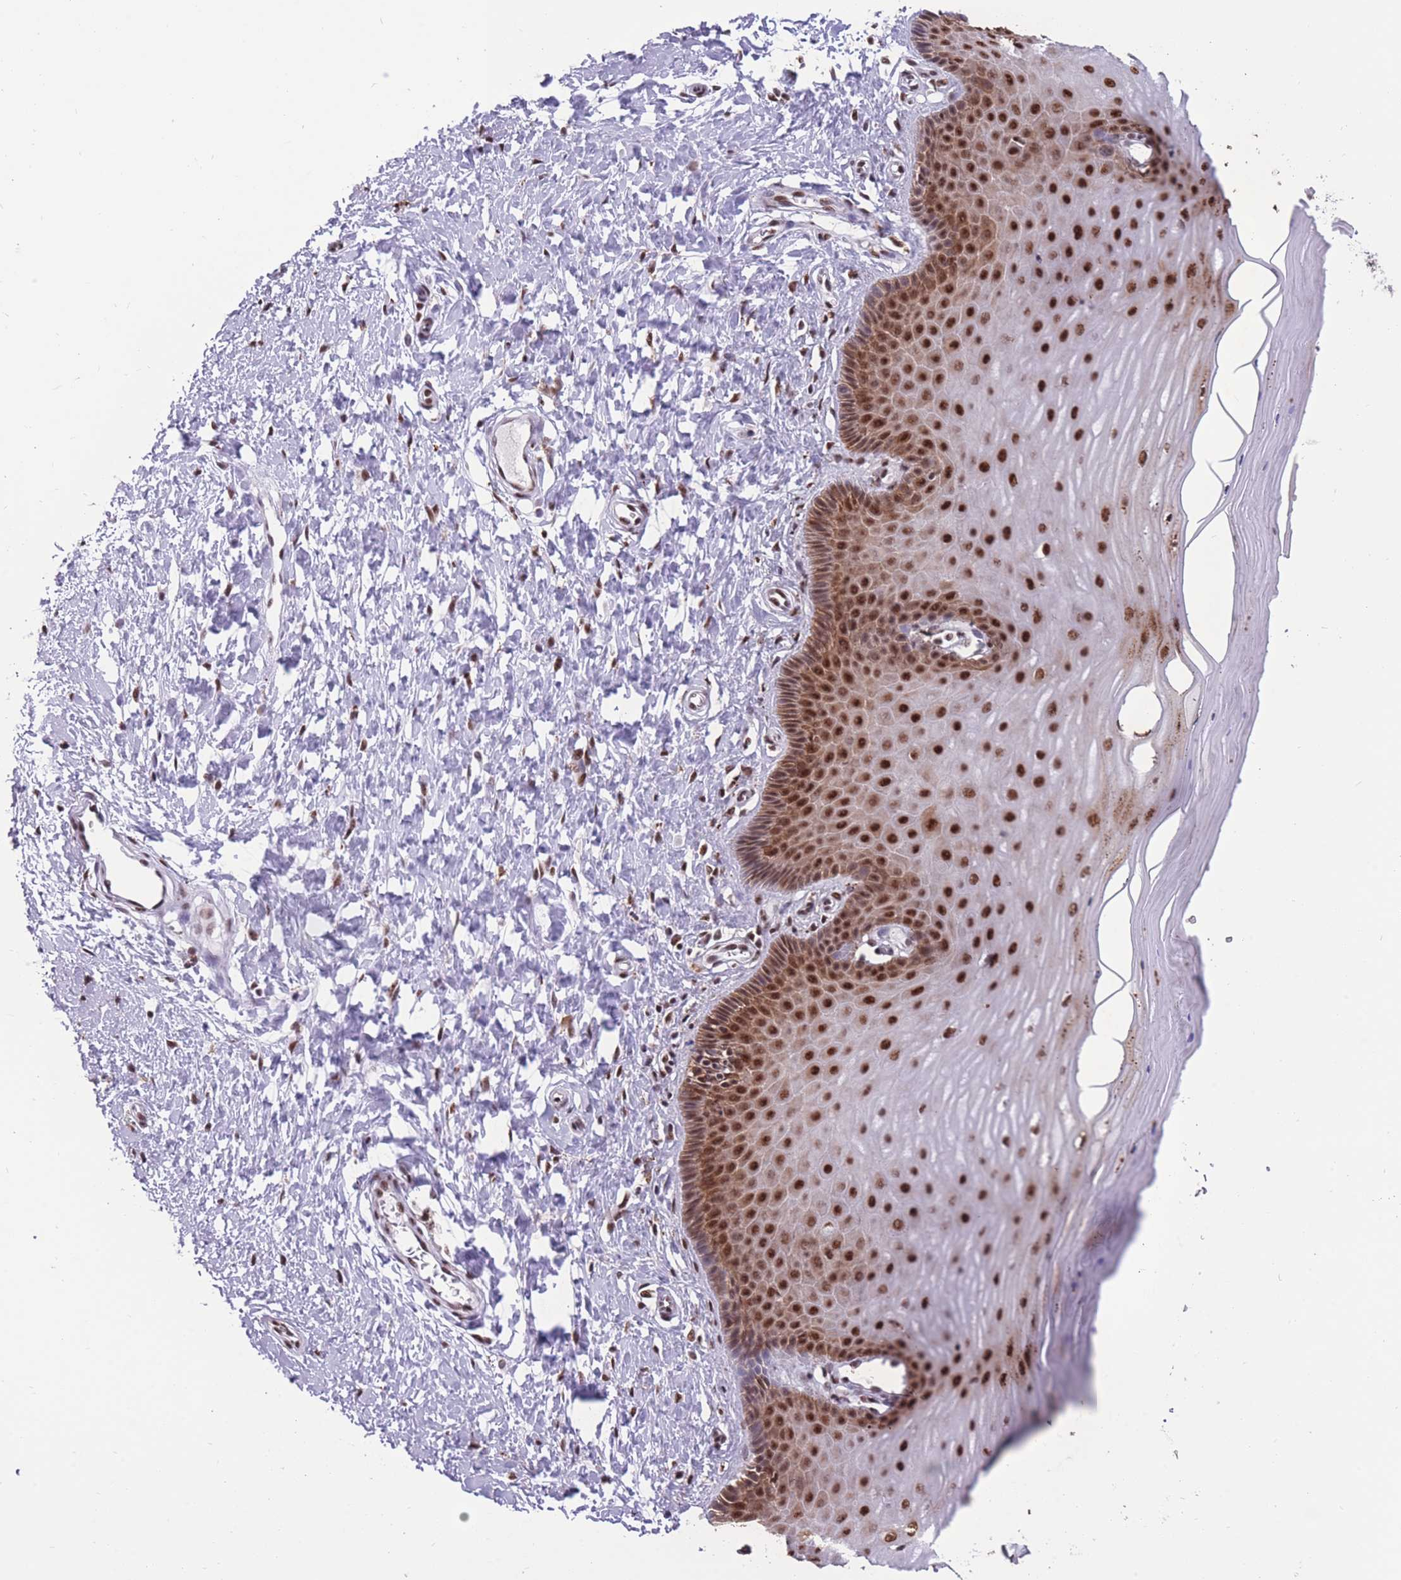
{"staining": {"intensity": "strong", "quantity": ">75%", "location": "nuclear"}, "tissue": "cervix", "cell_type": "Glandular cells", "image_type": "normal", "snomed": [{"axis": "morphology", "description": "Normal tissue, NOS"}, {"axis": "topography", "description": "Cervix"}], "caption": "DAB immunohistochemical staining of unremarkable human cervix exhibits strong nuclear protein positivity in about >75% of glandular cells.", "gene": "PRPF19", "patient": {"sex": "female", "age": 55}}